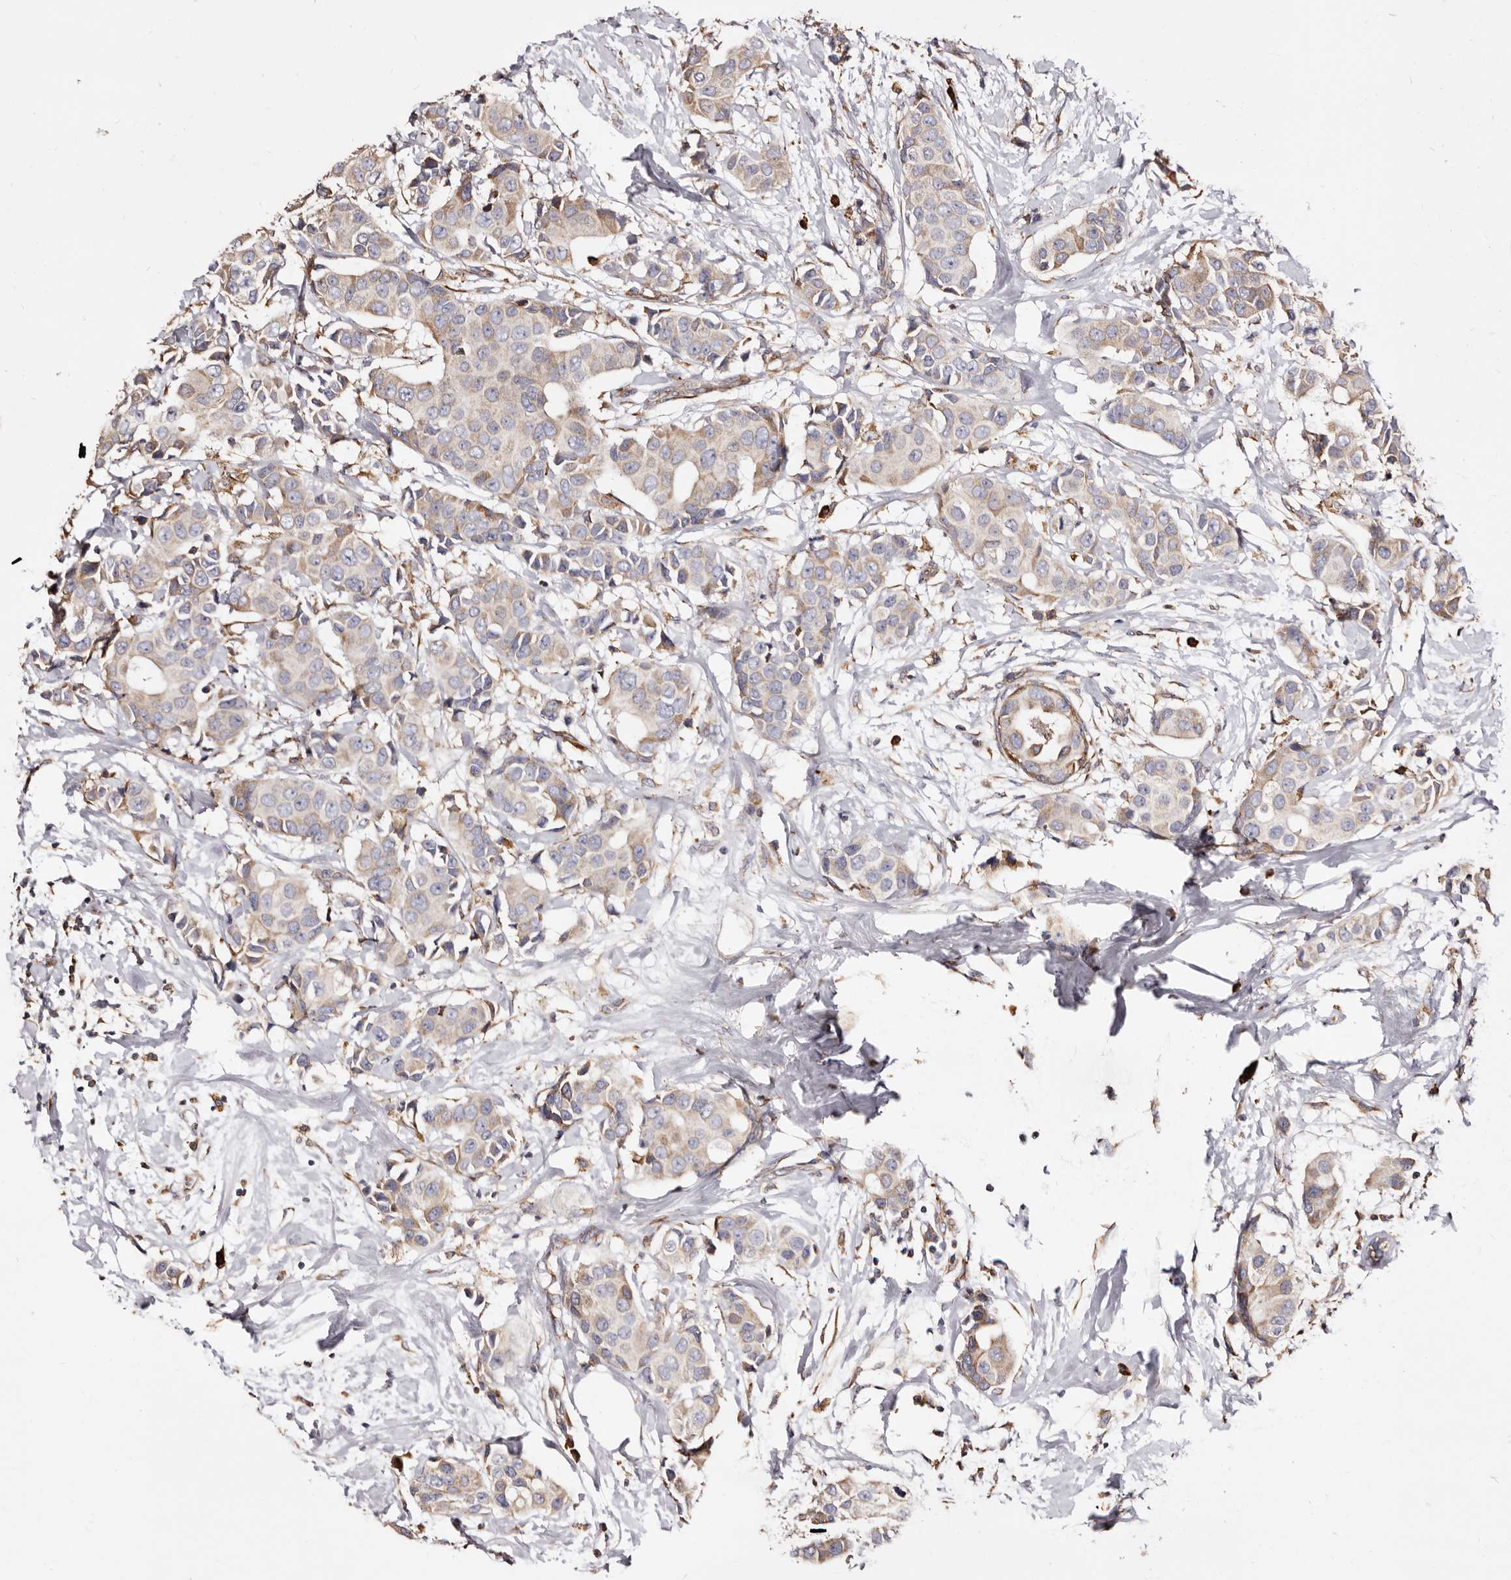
{"staining": {"intensity": "weak", "quantity": ">75%", "location": "cytoplasmic/membranous"}, "tissue": "breast cancer", "cell_type": "Tumor cells", "image_type": "cancer", "snomed": [{"axis": "morphology", "description": "Normal tissue, NOS"}, {"axis": "morphology", "description": "Duct carcinoma"}, {"axis": "topography", "description": "Breast"}], "caption": "Intraductal carcinoma (breast) was stained to show a protein in brown. There is low levels of weak cytoplasmic/membranous positivity in approximately >75% of tumor cells.", "gene": "ACBD6", "patient": {"sex": "female", "age": 39}}